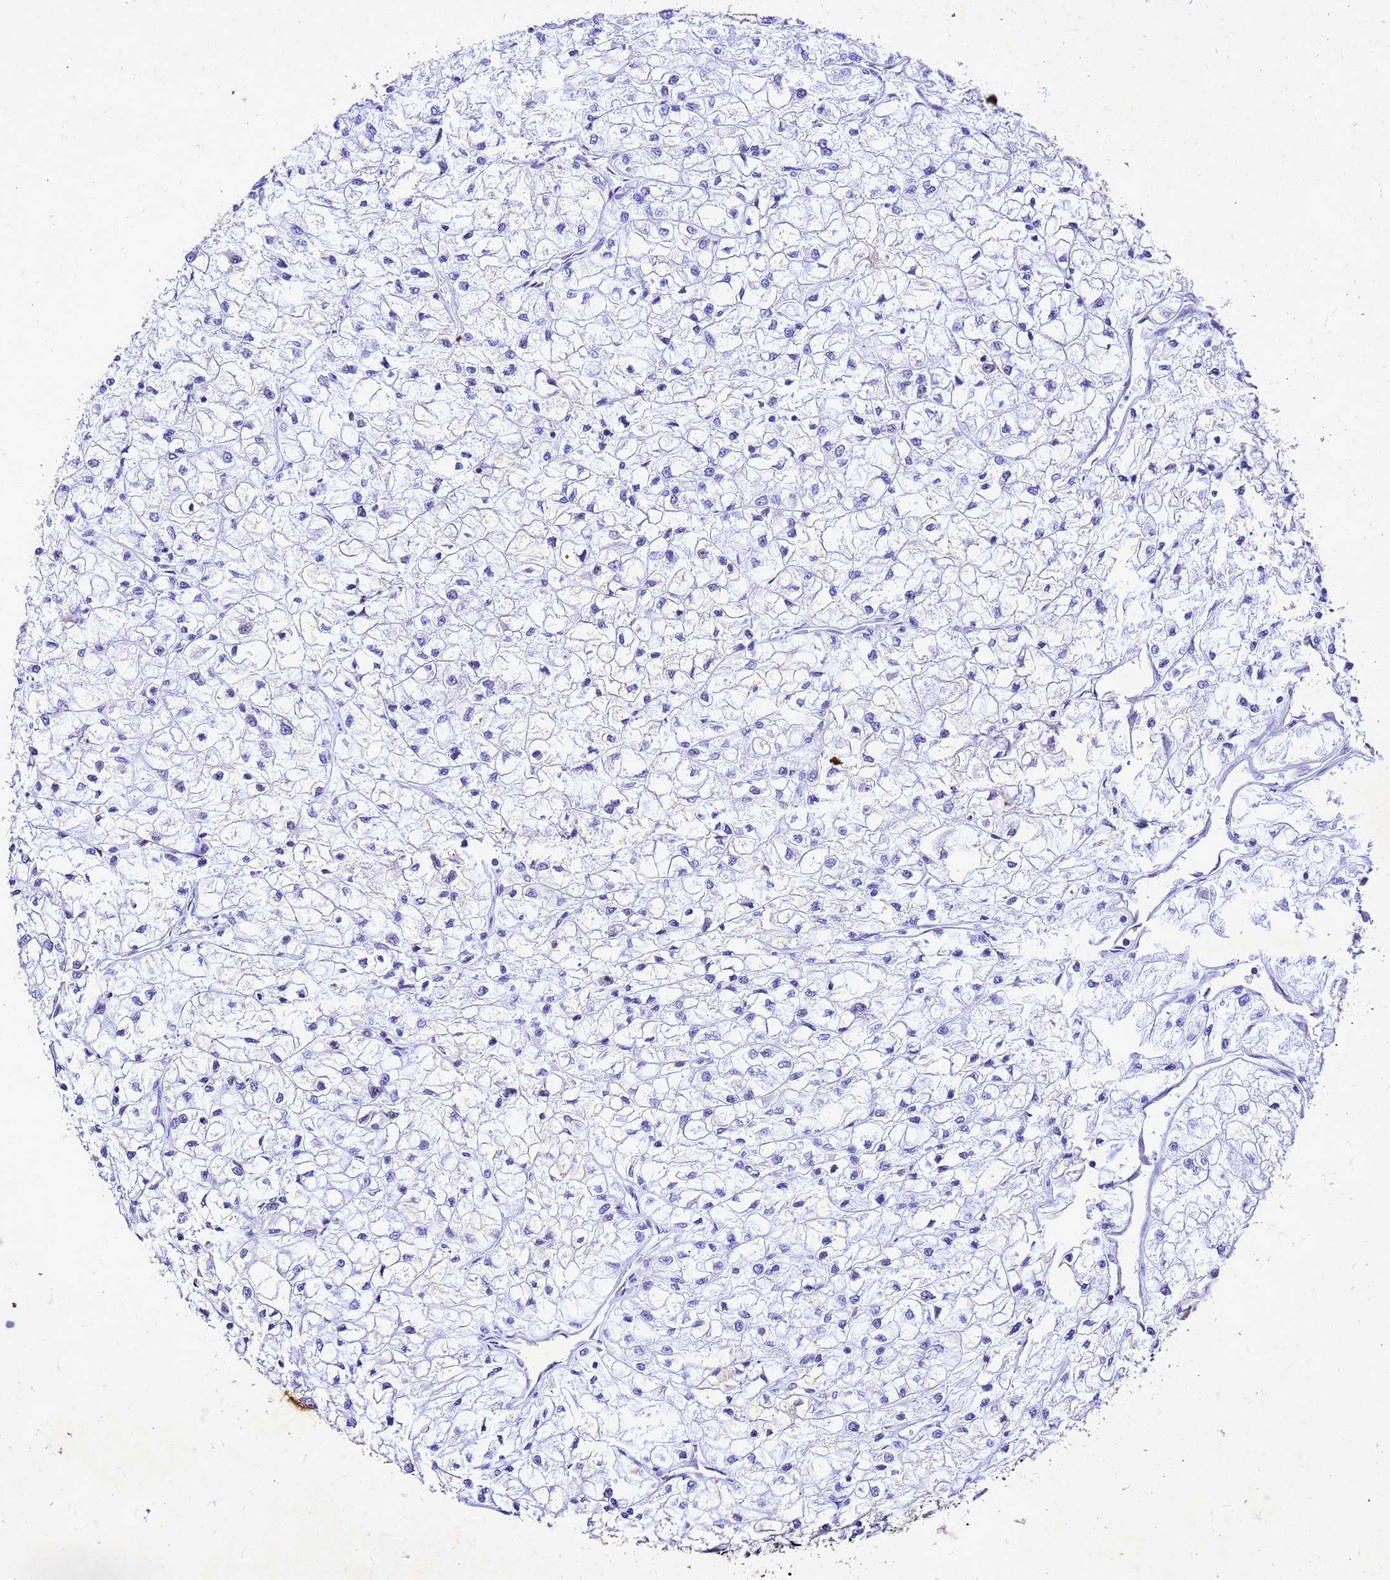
{"staining": {"intensity": "negative", "quantity": "none", "location": "none"}, "tissue": "renal cancer", "cell_type": "Tumor cells", "image_type": "cancer", "snomed": [{"axis": "morphology", "description": "Adenocarcinoma, NOS"}, {"axis": "topography", "description": "Kidney"}], "caption": "Tumor cells are negative for protein expression in human adenocarcinoma (renal). (Stains: DAB immunohistochemistry with hematoxylin counter stain, Microscopy: brightfield microscopy at high magnification).", "gene": "COPS9", "patient": {"sex": "male", "age": 80}}